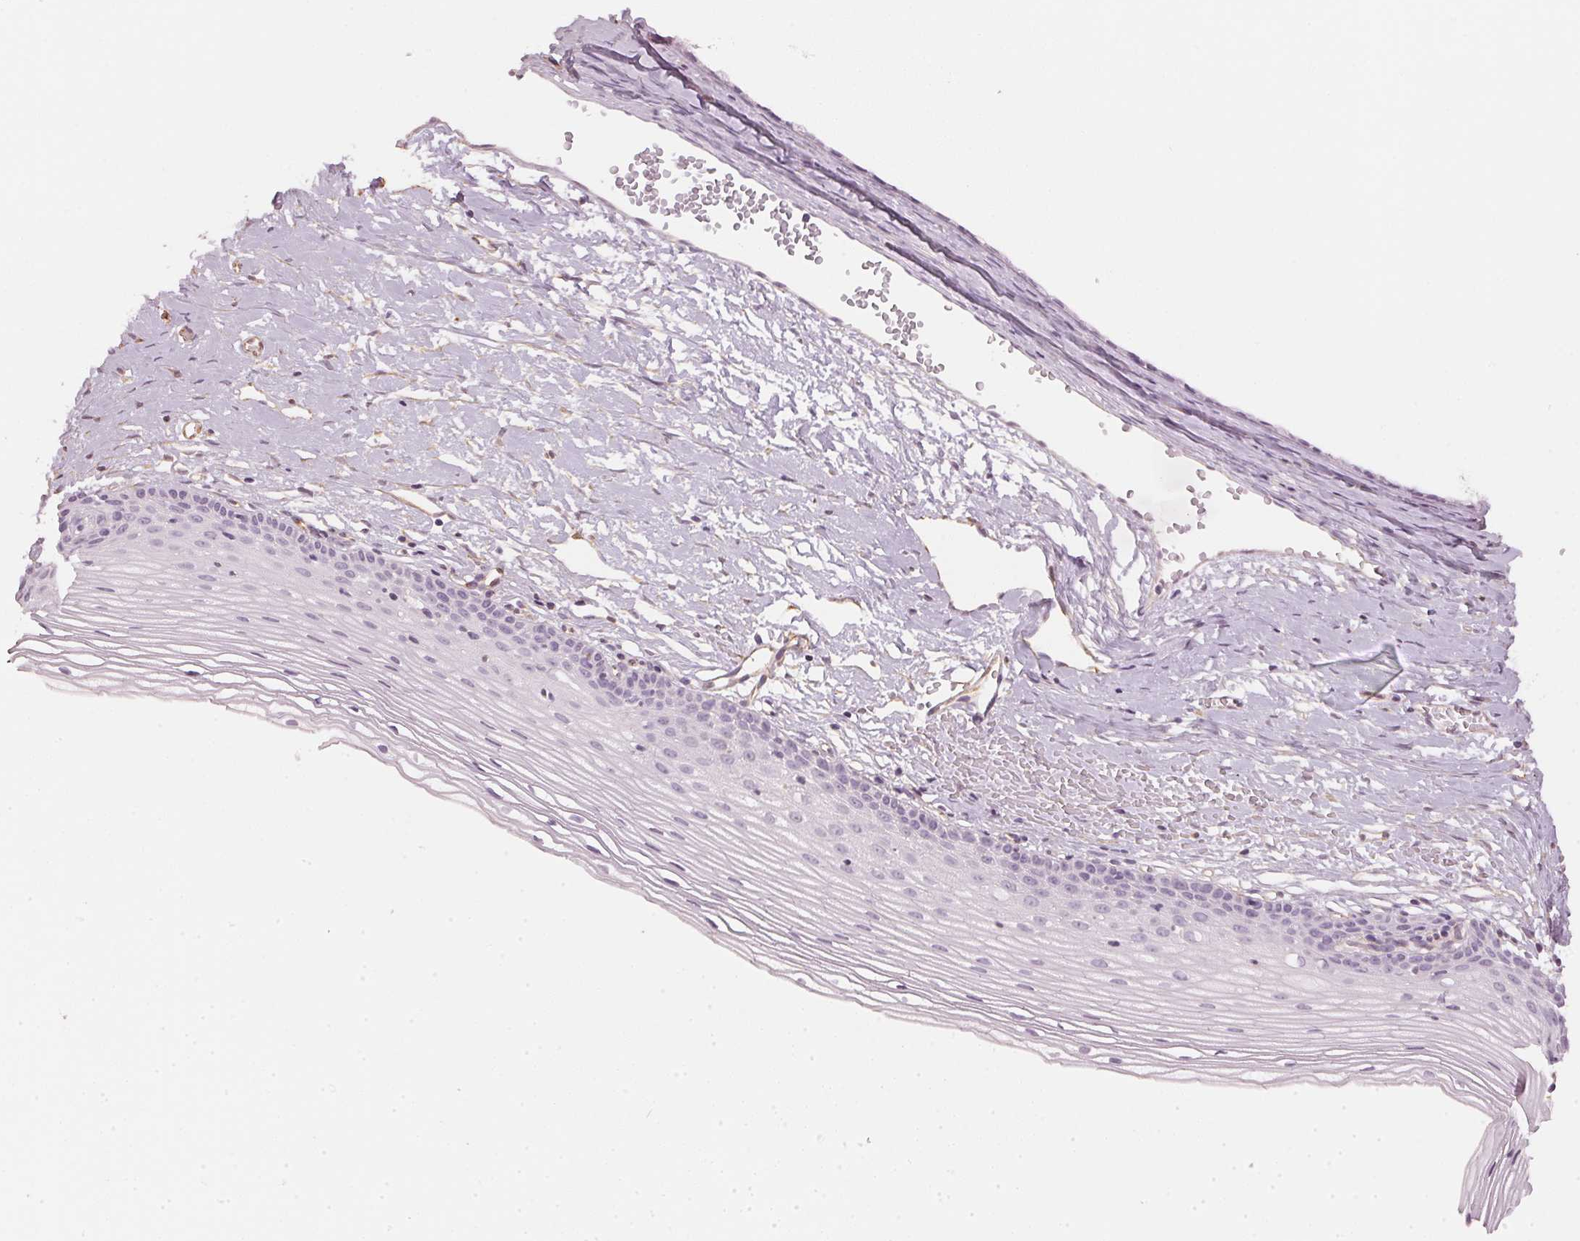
{"staining": {"intensity": "negative", "quantity": "none", "location": "none"}, "tissue": "cervix", "cell_type": "Glandular cells", "image_type": "normal", "snomed": [{"axis": "morphology", "description": "Normal tissue, NOS"}, {"axis": "topography", "description": "Cervix"}], "caption": "Human cervix stained for a protein using immunohistochemistry displays no staining in glandular cells.", "gene": "APLP1", "patient": {"sex": "female", "age": 40}}